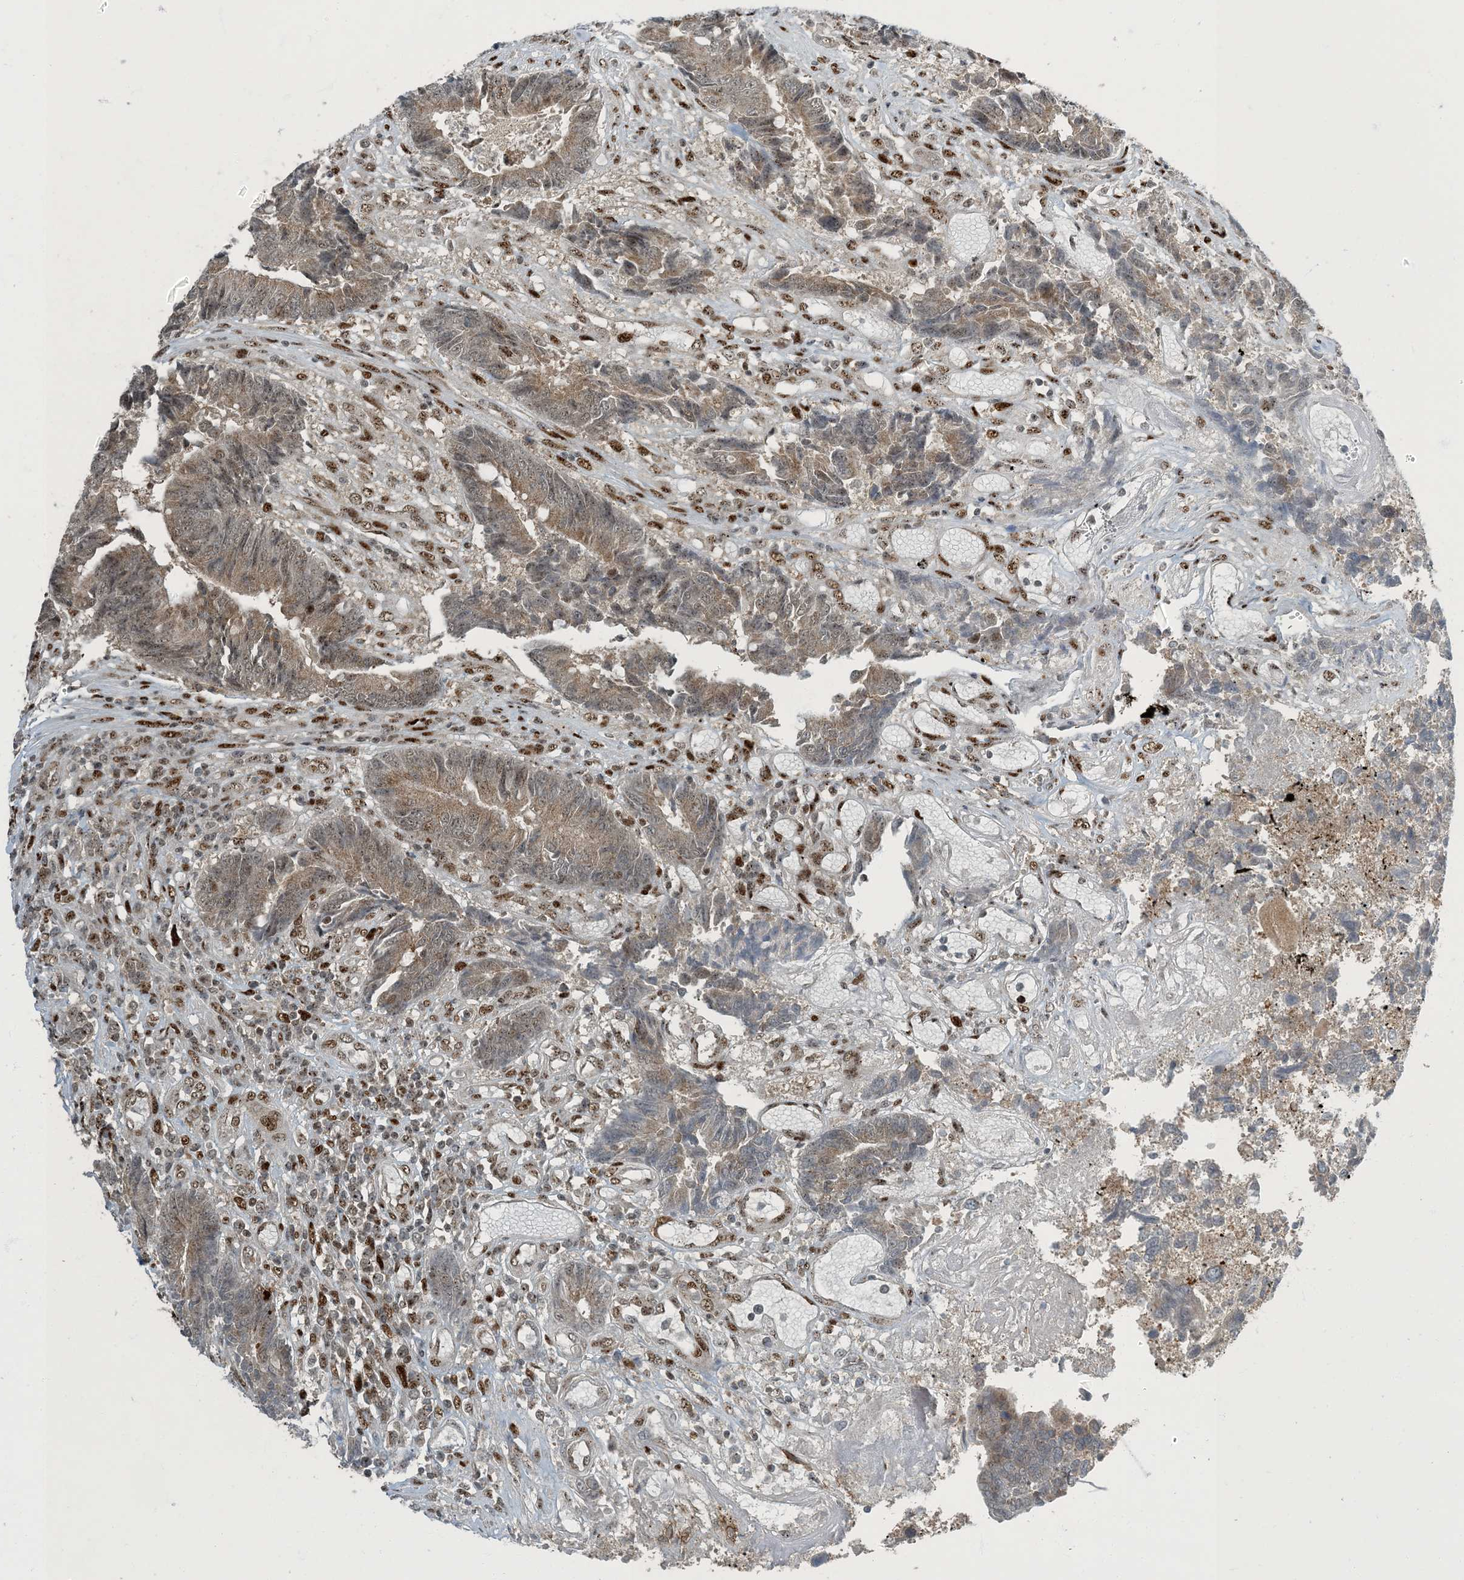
{"staining": {"intensity": "moderate", "quantity": "25%-75%", "location": "cytoplasmic/membranous,nuclear"}, "tissue": "colorectal cancer", "cell_type": "Tumor cells", "image_type": "cancer", "snomed": [{"axis": "morphology", "description": "Adenocarcinoma, NOS"}, {"axis": "topography", "description": "Rectum"}], "caption": "High-power microscopy captured an immunohistochemistry (IHC) micrograph of colorectal adenocarcinoma, revealing moderate cytoplasmic/membranous and nuclear expression in approximately 25%-75% of tumor cells. (IHC, brightfield microscopy, high magnification).", "gene": "MBD1", "patient": {"sex": "male", "age": 84}}